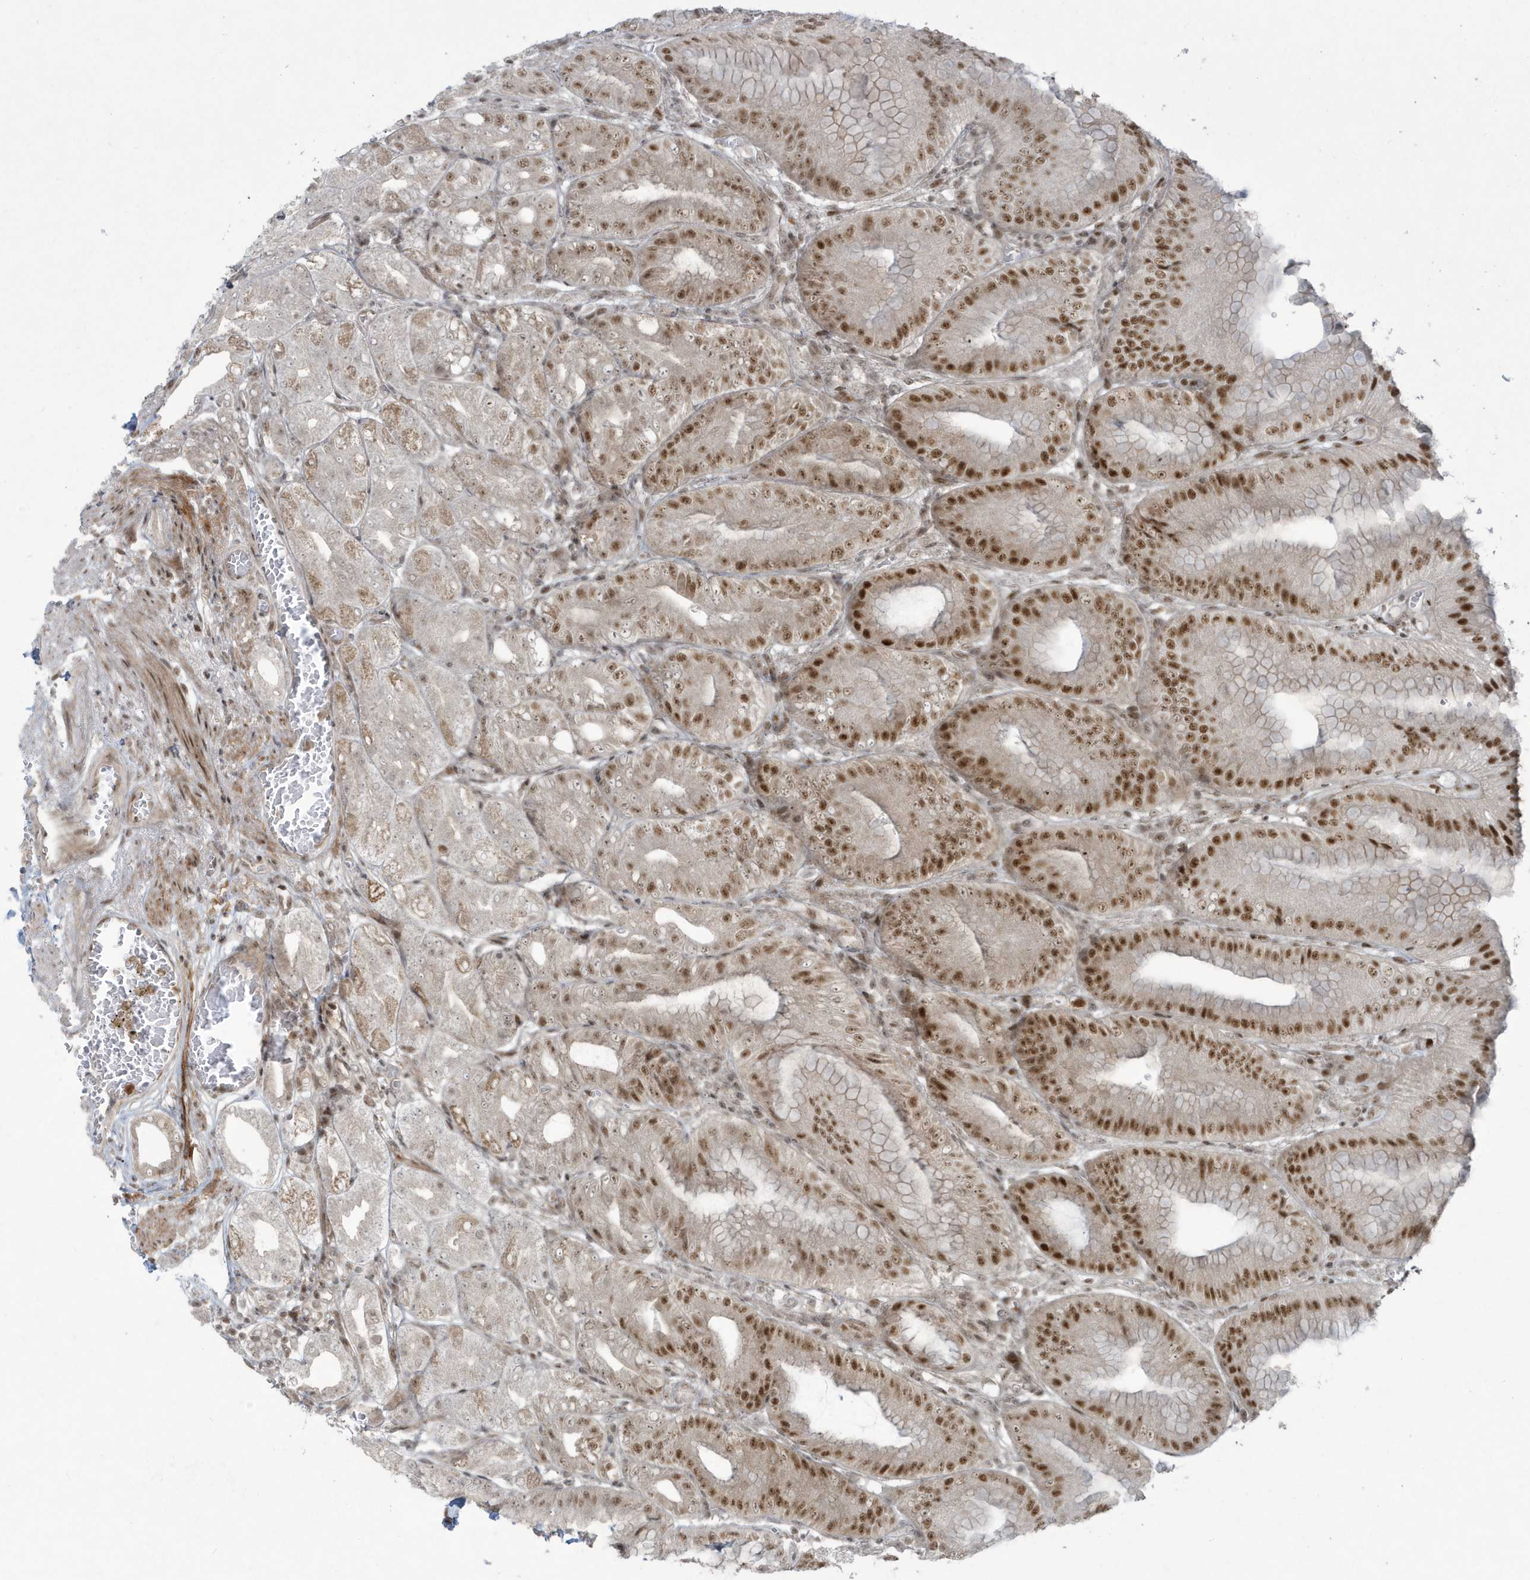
{"staining": {"intensity": "strong", "quantity": "25%-75%", "location": "nuclear"}, "tissue": "stomach", "cell_type": "Glandular cells", "image_type": "normal", "snomed": [{"axis": "morphology", "description": "Normal tissue, NOS"}, {"axis": "topography", "description": "Stomach, lower"}], "caption": "Strong nuclear protein positivity is seen in approximately 25%-75% of glandular cells in stomach. (Stains: DAB in brown, nuclei in blue, Microscopy: brightfield microscopy at high magnification).", "gene": "C1orf52", "patient": {"sex": "male", "age": 71}}